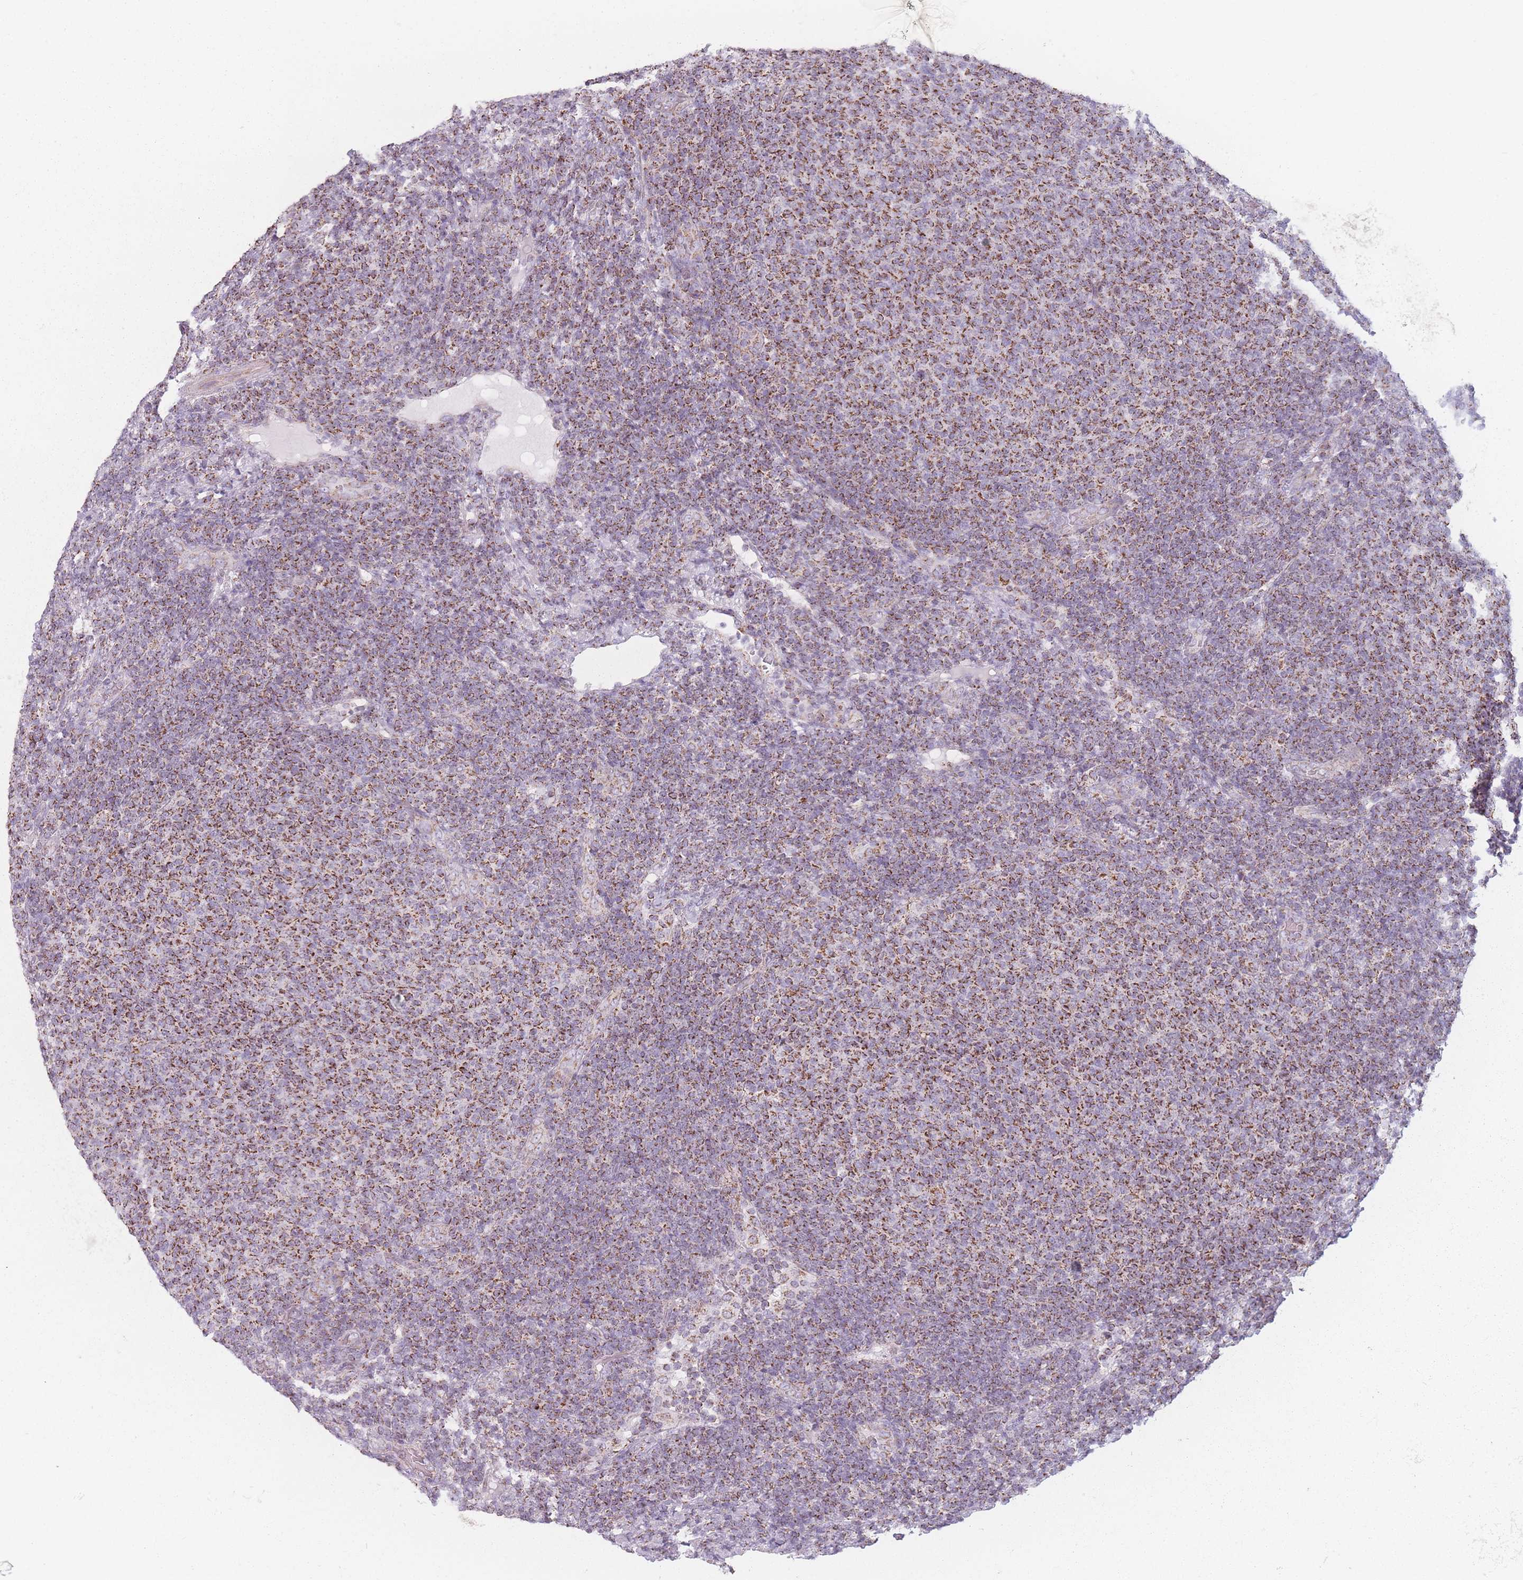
{"staining": {"intensity": "strong", "quantity": ">75%", "location": "cytoplasmic/membranous"}, "tissue": "lymphoma", "cell_type": "Tumor cells", "image_type": "cancer", "snomed": [{"axis": "morphology", "description": "Malignant lymphoma, non-Hodgkin's type, Low grade"}, {"axis": "topography", "description": "Lymph node"}], "caption": "High-magnification brightfield microscopy of lymphoma stained with DAB (3,3'-diaminobenzidine) (brown) and counterstained with hematoxylin (blue). tumor cells exhibit strong cytoplasmic/membranous expression is seen in about>75% of cells.", "gene": "DCHS1", "patient": {"sex": "male", "age": 66}}